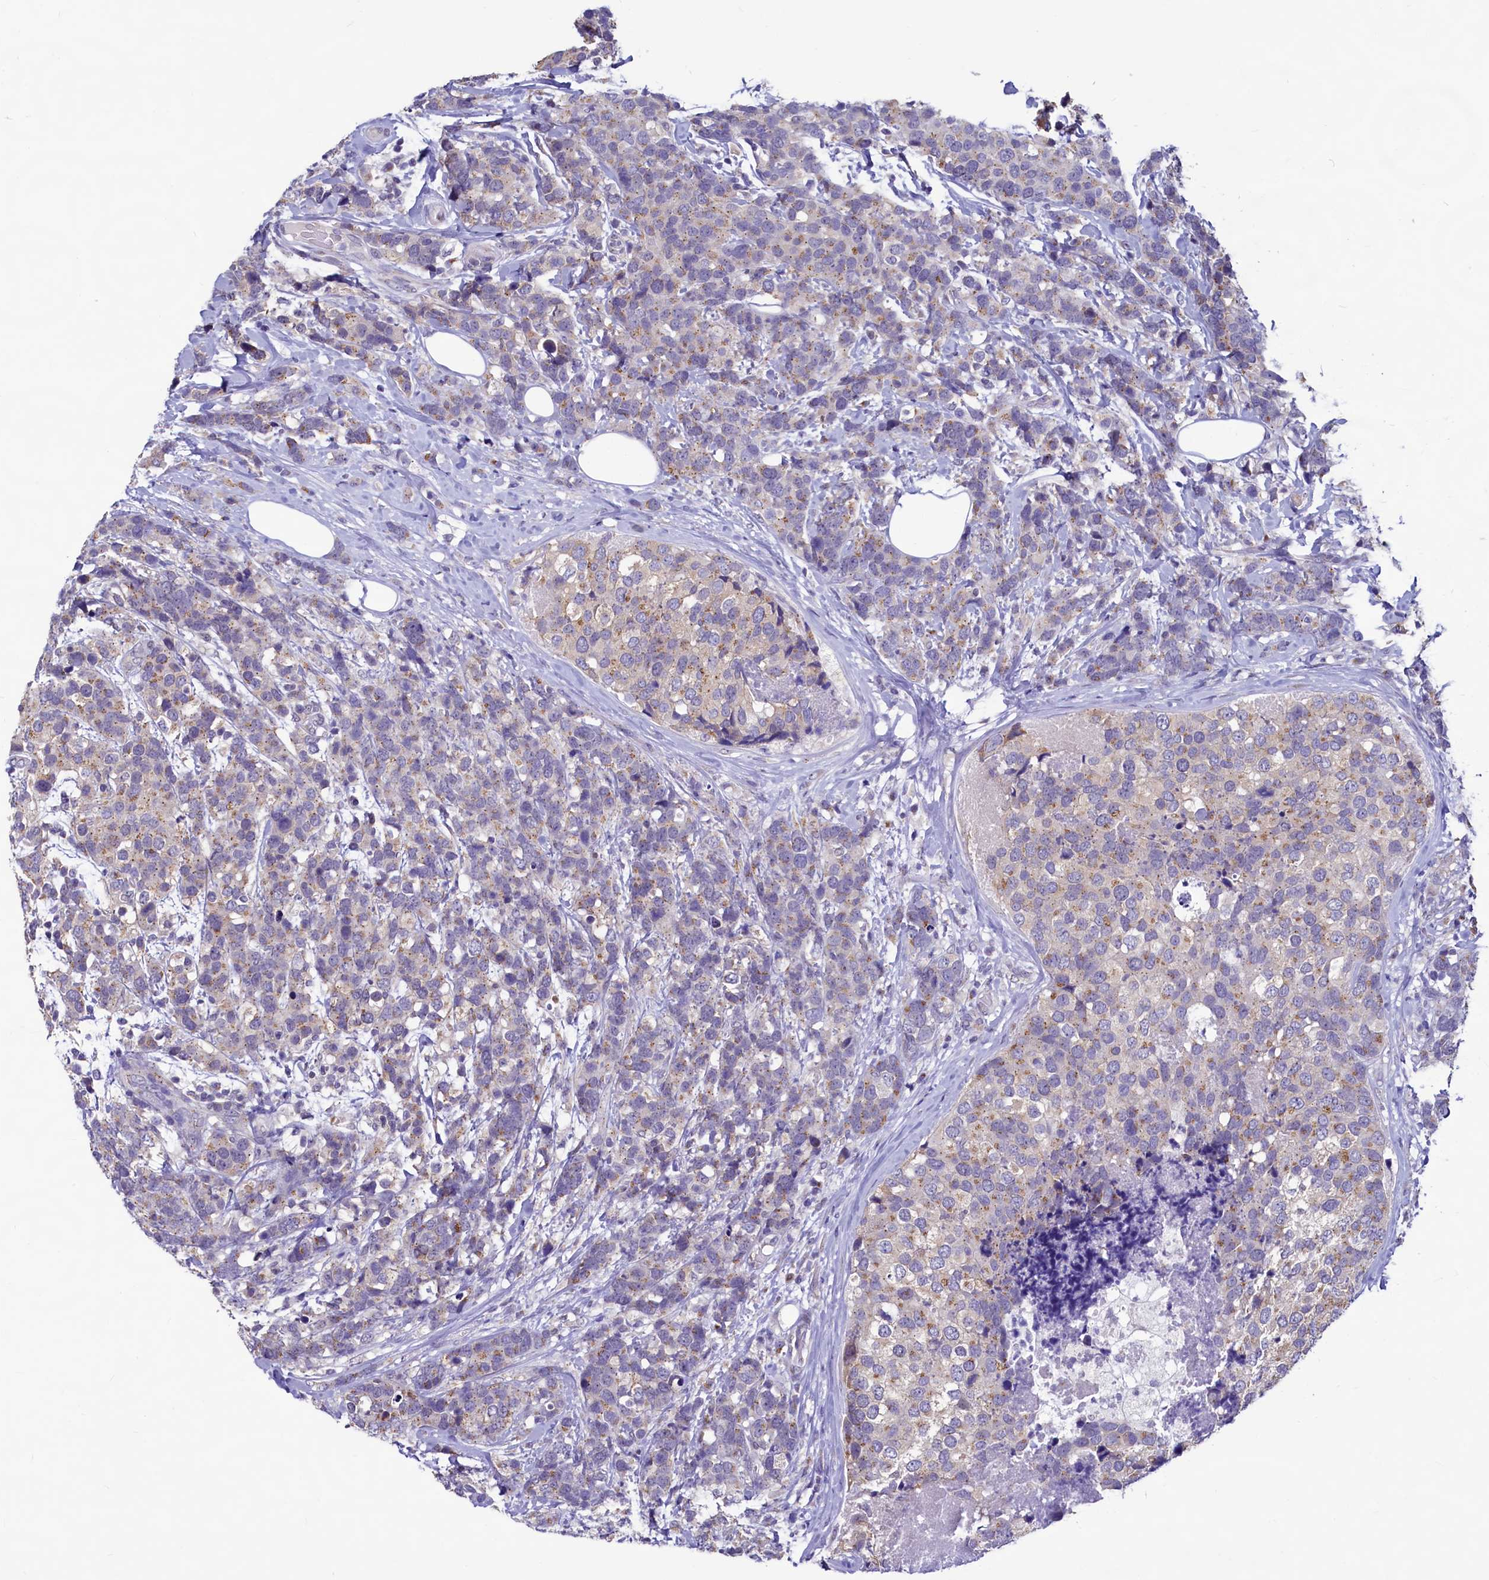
{"staining": {"intensity": "weak", "quantity": "25%-75%", "location": "cytoplasmic/membranous"}, "tissue": "breast cancer", "cell_type": "Tumor cells", "image_type": "cancer", "snomed": [{"axis": "morphology", "description": "Lobular carcinoma"}, {"axis": "topography", "description": "Breast"}], "caption": "Immunohistochemistry micrograph of human lobular carcinoma (breast) stained for a protein (brown), which reveals low levels of weak cytoplasmic/membranous expression in approximately 25%-75% of tumor cells.", "gene": "SEC24C", "patient": {"sex": "female", "age": 59}}